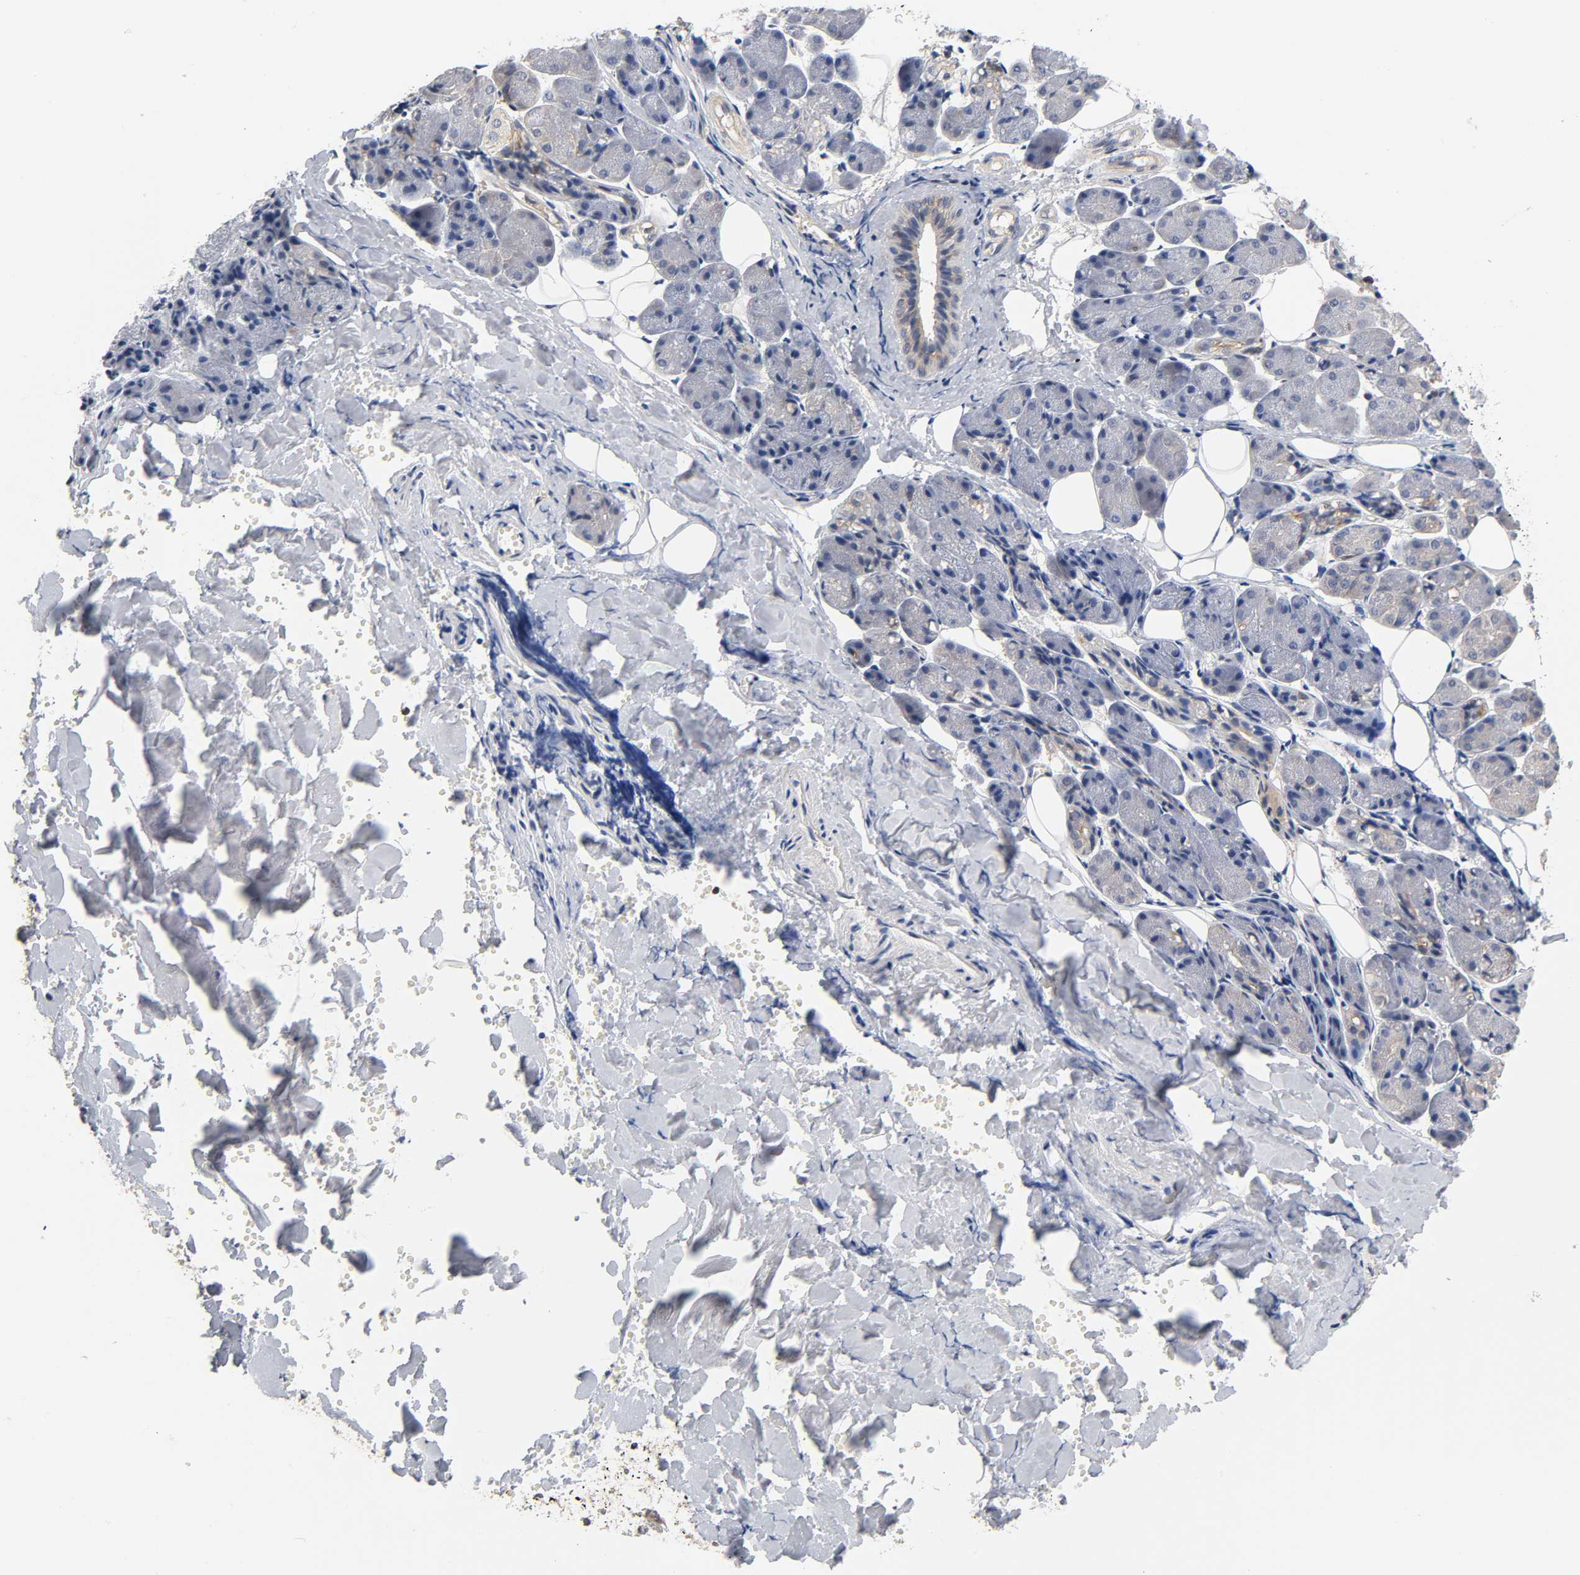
{"staining": {"intensity": "weak", "quantity": "<25%", "location": "cytoplasmic/membranous"}, "tissue": "salivary gland", "cell_type": "Glandular cells", "image_type": "normal", "snomed": [{"axis": "morphology", "description": "Normal tissue, NOS"}, {"axis": "morphology", "description": "Adenoma, NOS"}, {"axis": "topography", "description": "Salivary gland"}], "caption": "The histopathology image displays no significant expression in glandular cells of salivary gland.", "gene": "ACTR2", "patient": {"sex": "female", "age": 32}}